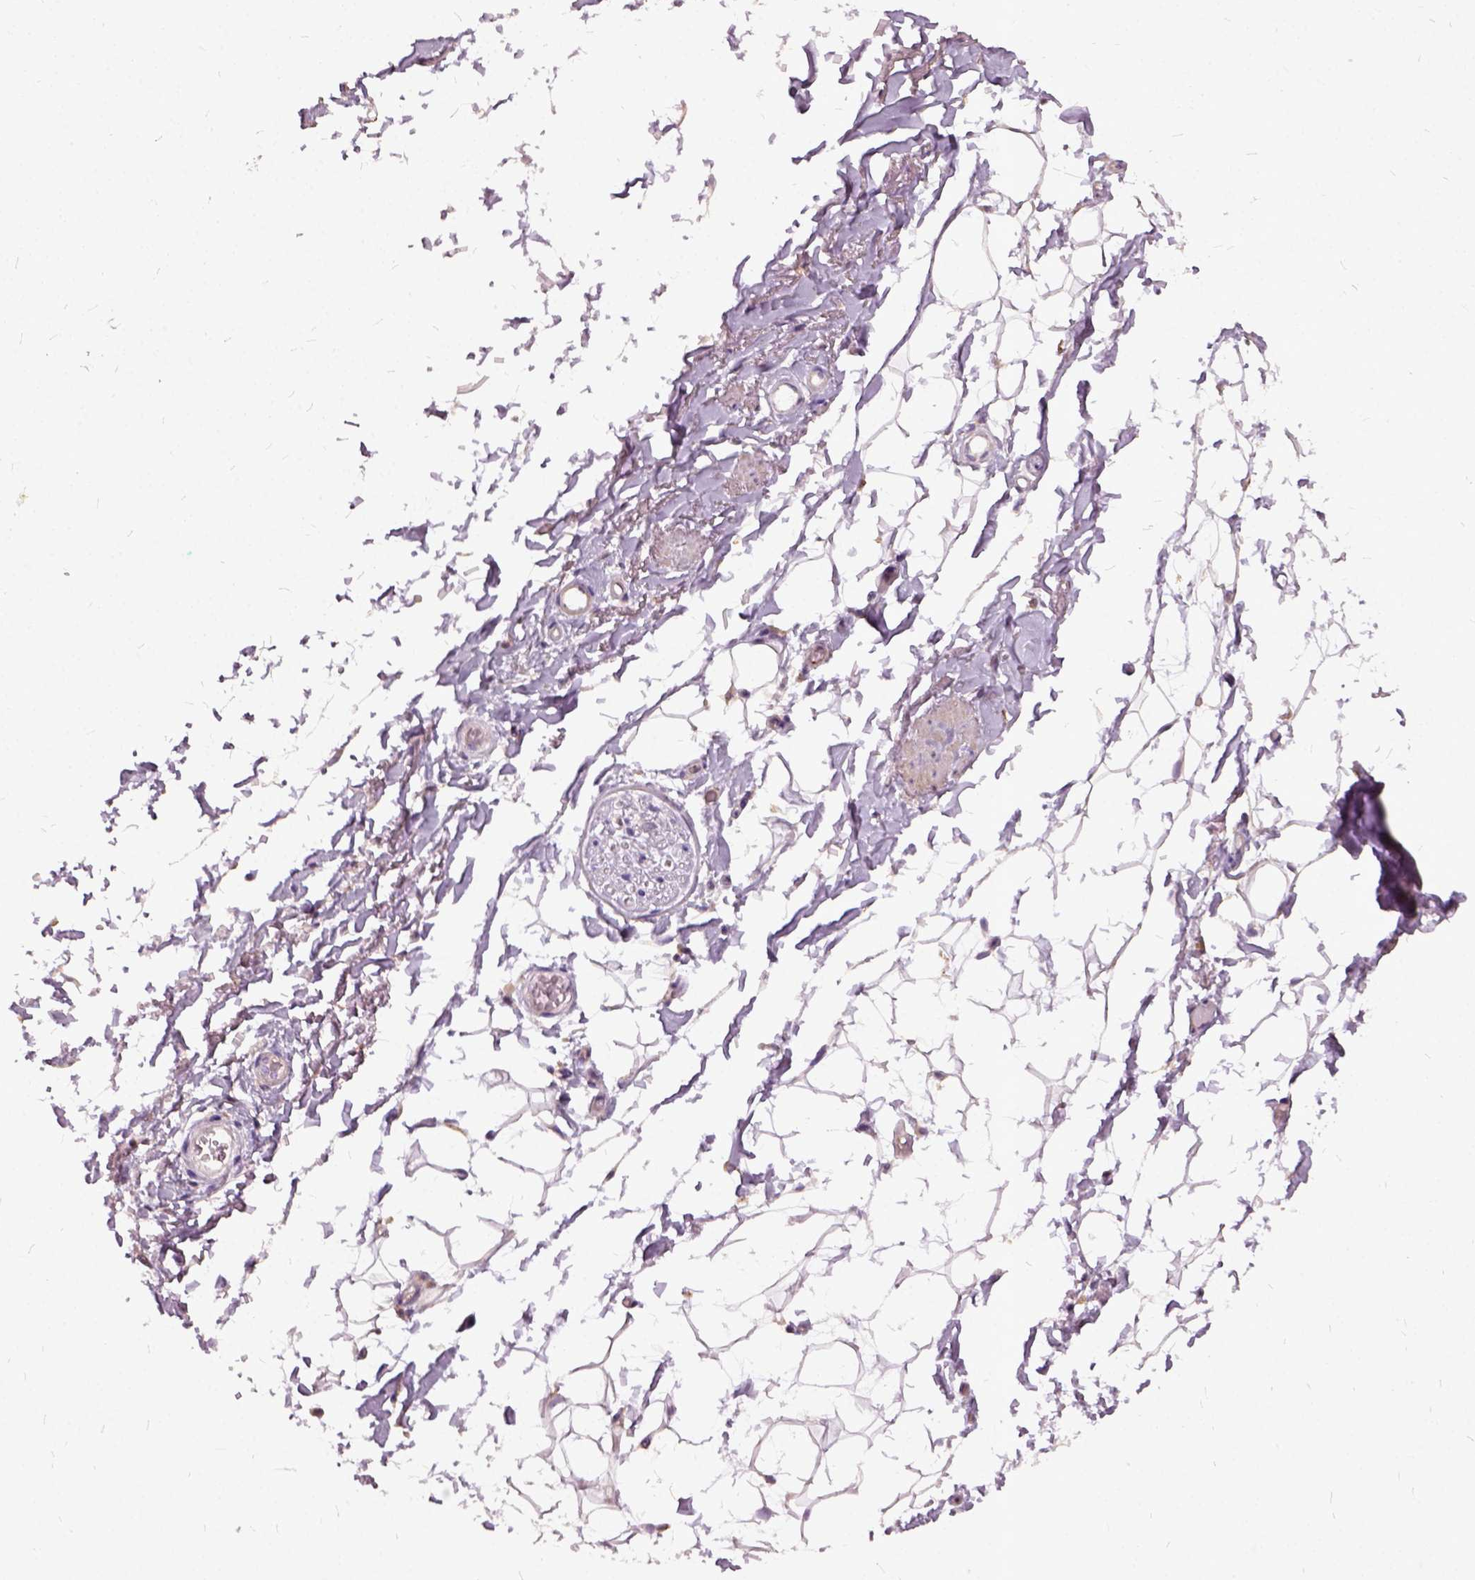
{"staining": {"intensity": "negative", "quantity": "none", "location": "none"}, "tissue": "adipose tissue", "cell_type": "Adipocytes", "image_type": "normal", "snomed": [{"axis": "morphology", "description": "Normal tissue, NOS"}, {"axis": "topography", "description": "Anal"}, {"axis": "topography", "description": "Peripheral nerve tissue"}], "caption": "DAB immunohistochemical staining of normal adipose tissue exhibits no significant staining in adipocytes. Brightfield microscopy of immunohistochemistry (IHC) stained with DAB (3,3'-diaminobenzidine) (brown) and hematoxylin (blue), captured at high magnification.", "gene": "ILRUN", "patient": {"sex": "male", "age": 53}}